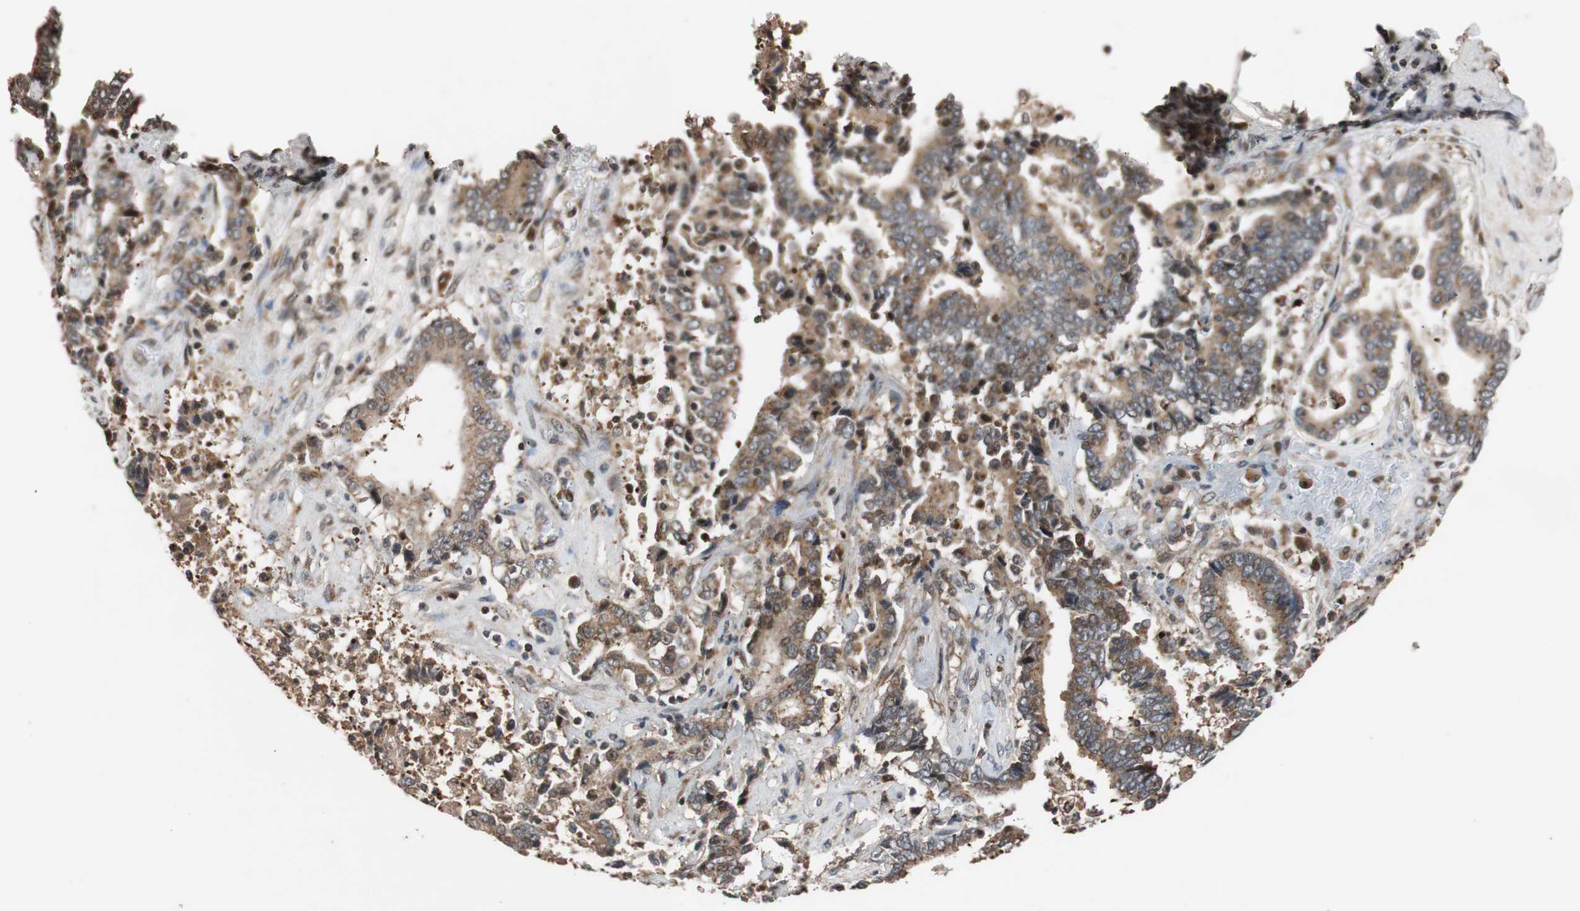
{"staining": {"intensity": "moderate", "quantity": ">75%", "location": "cytoplasmic/membranous"}, "tissue": "liver cancer", "cell_type": "Tumor cells", "image_type": "cancer", "snomed": [{"axis": "morphology", "description": "Cholangiocarcinoma"}, {"axis": "topography", "description": "Liver"}], "caption": "Moderate cytoplasmic/membranous positivity for a protein is identified in about >75% of tumor cells of liver cholangiocarcinoma using immunohistochemistry (IHC).", "gene": "USP31", "patient": {"sex": "male", "age": 57}}